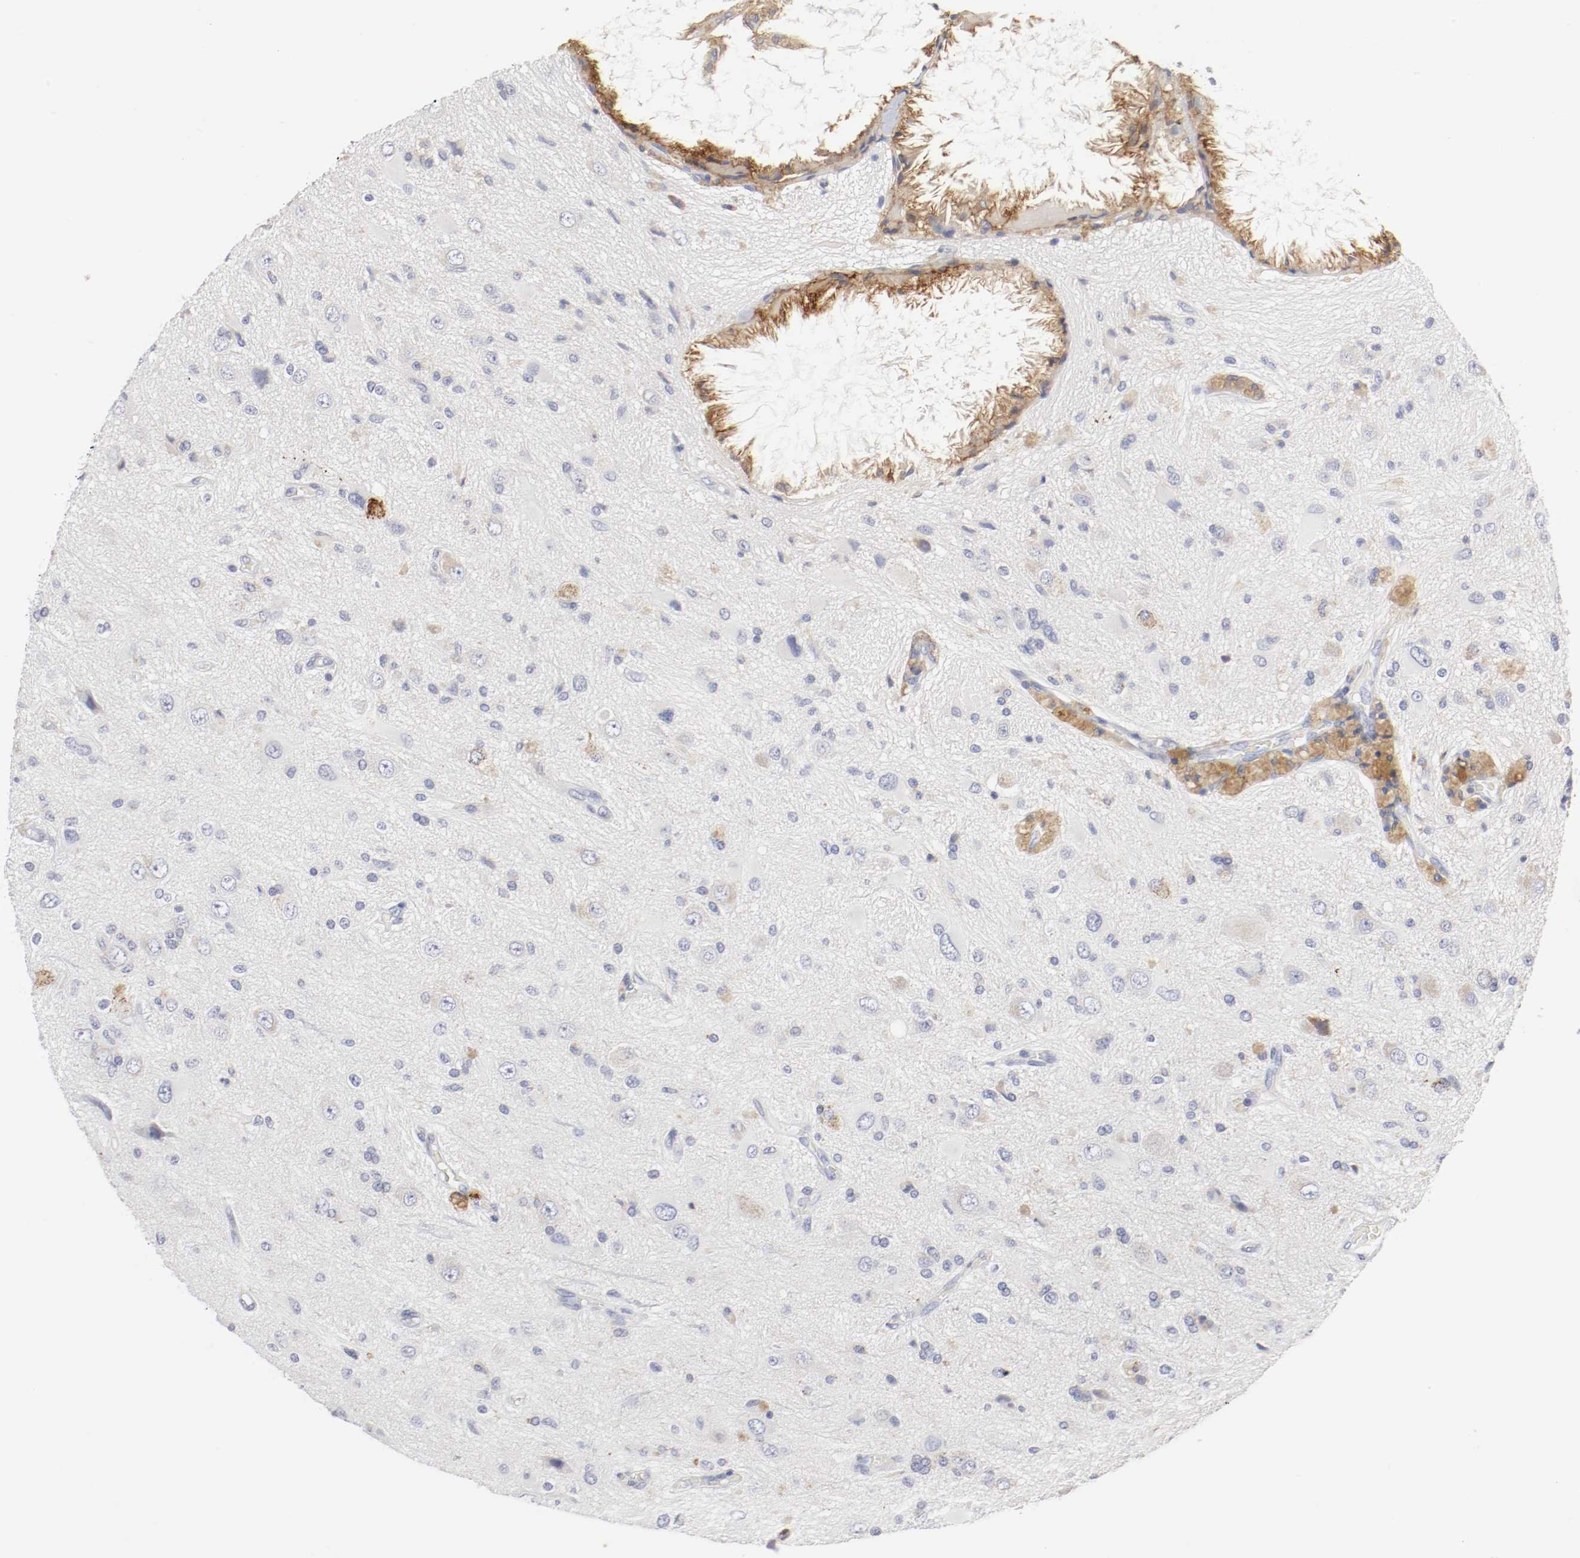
{"staining": {"intensity": "moderate", "quantity": "<25%", "location": "cytoplasmic/membranous"}, "tissue": "glioma", "cell_type": "Tumor cells", "image_type": "cancer", "snomed": [{"axis": "morphology", "description": "Glioma, malignant, High grade"}, {"axis": "topography", "description": "Brain"}], "caption": "Glioma stained with IHC displays moderate cytoplasmic/membranous positivity in about <25% of tumor cells.", "gene": "ITGAX", "patient": {"sex": "male", "age": 47}}